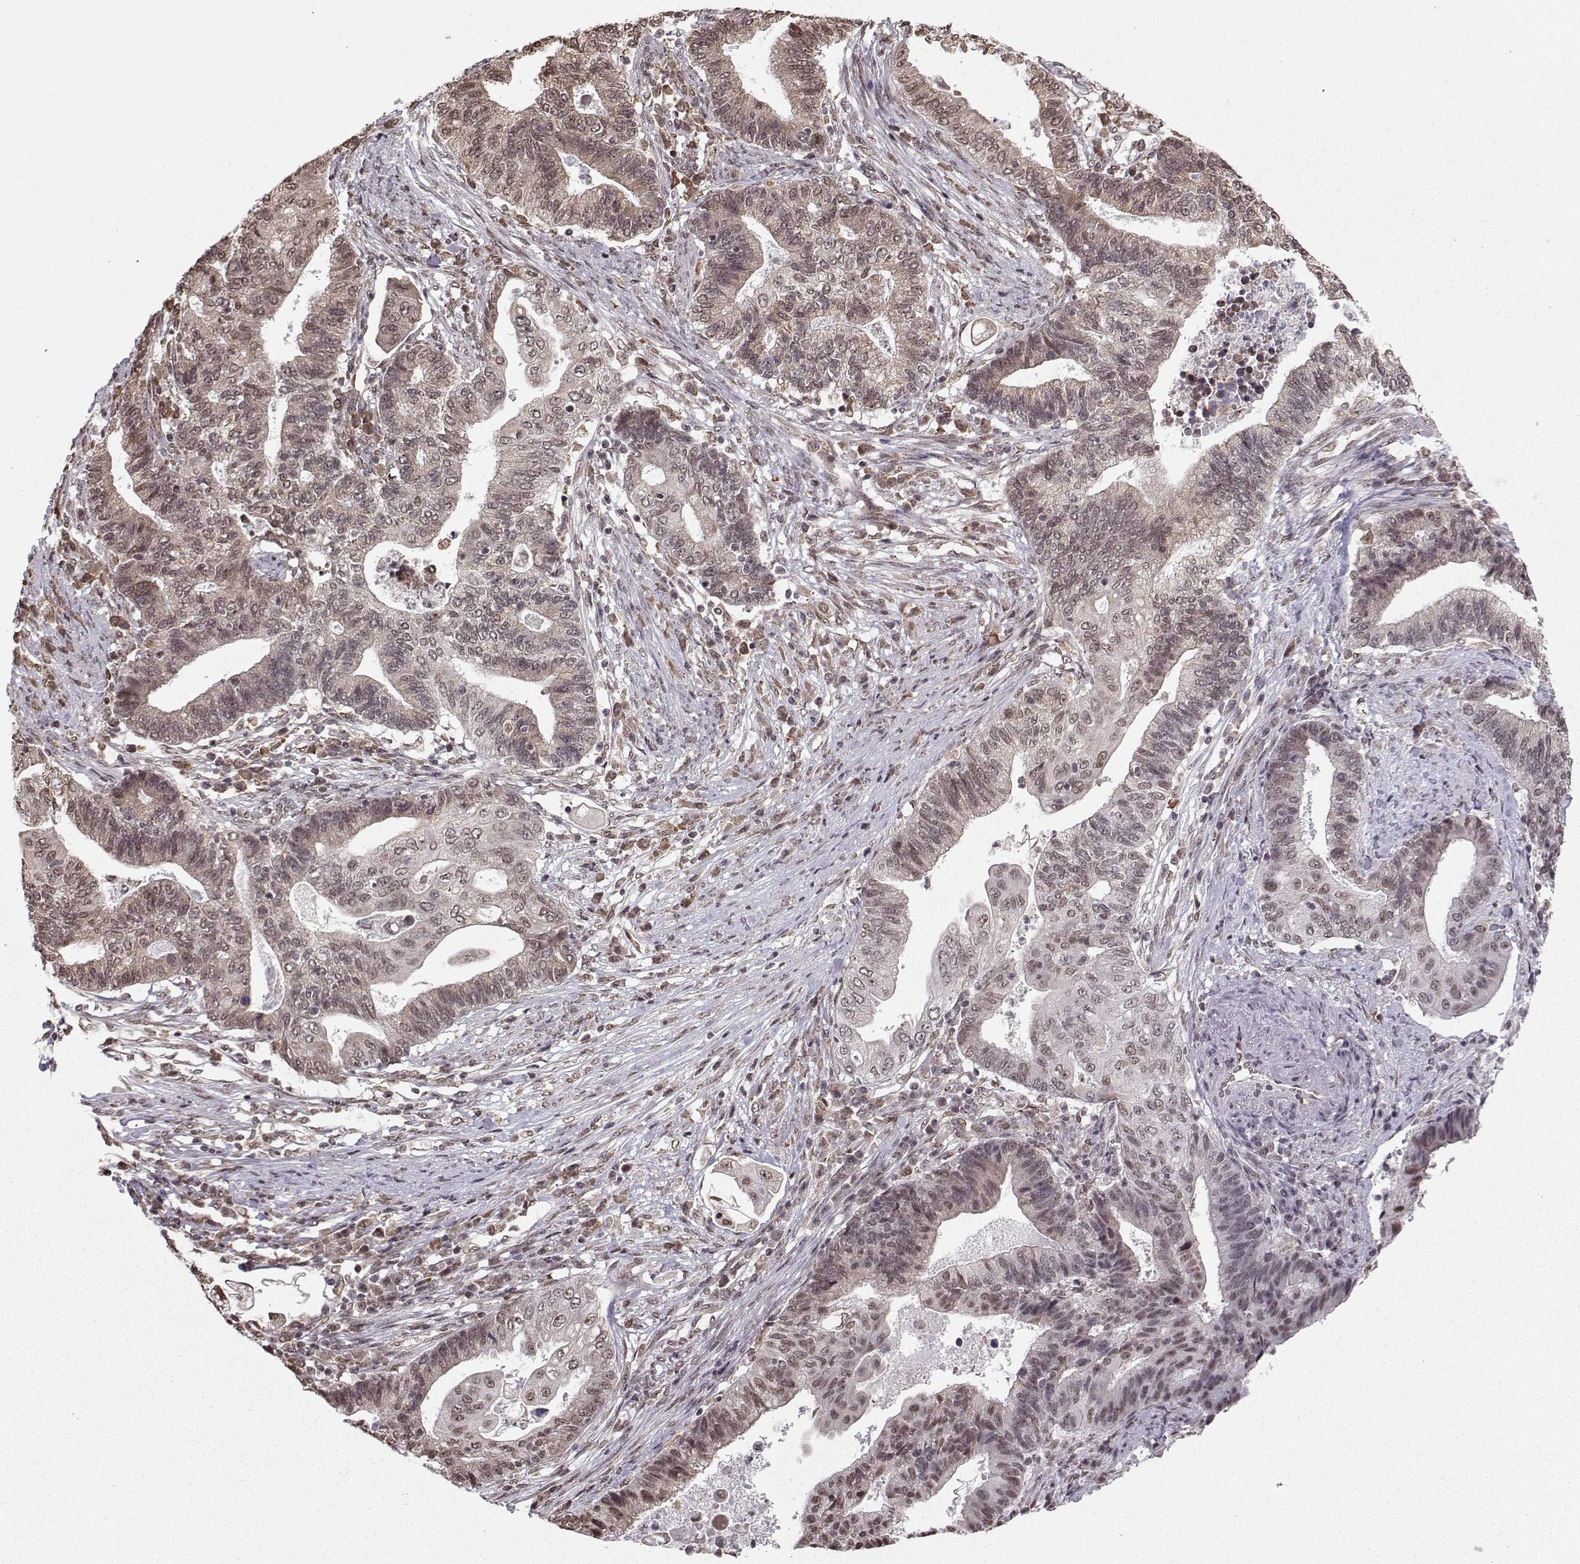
{"staining": {"intensity": "weak", "quantity": ">75%", "location": "cytoplasmic/membranous,nuclear"}, "tissue": "endometrial cancer", "cell_type": "Tumor cells", "image_type": "cancer", "snomed": [{"axis": "morphology", "description": "Adenocarcinoma, NOS"}, {"axis": "topography", "description": "Uterus"}, {"axis": "topography", "description": "Endometrium"}], "caption": "The micrograph displays immunohistochemical staining of endometrial cancer (adenocarcinoma). There is weak cytoplasmic/membranous and nuclear staining is appreciated in about >75% of tumor cells.", "gene": "EZH1", "patient": {"sex": "female", "age": 54}}